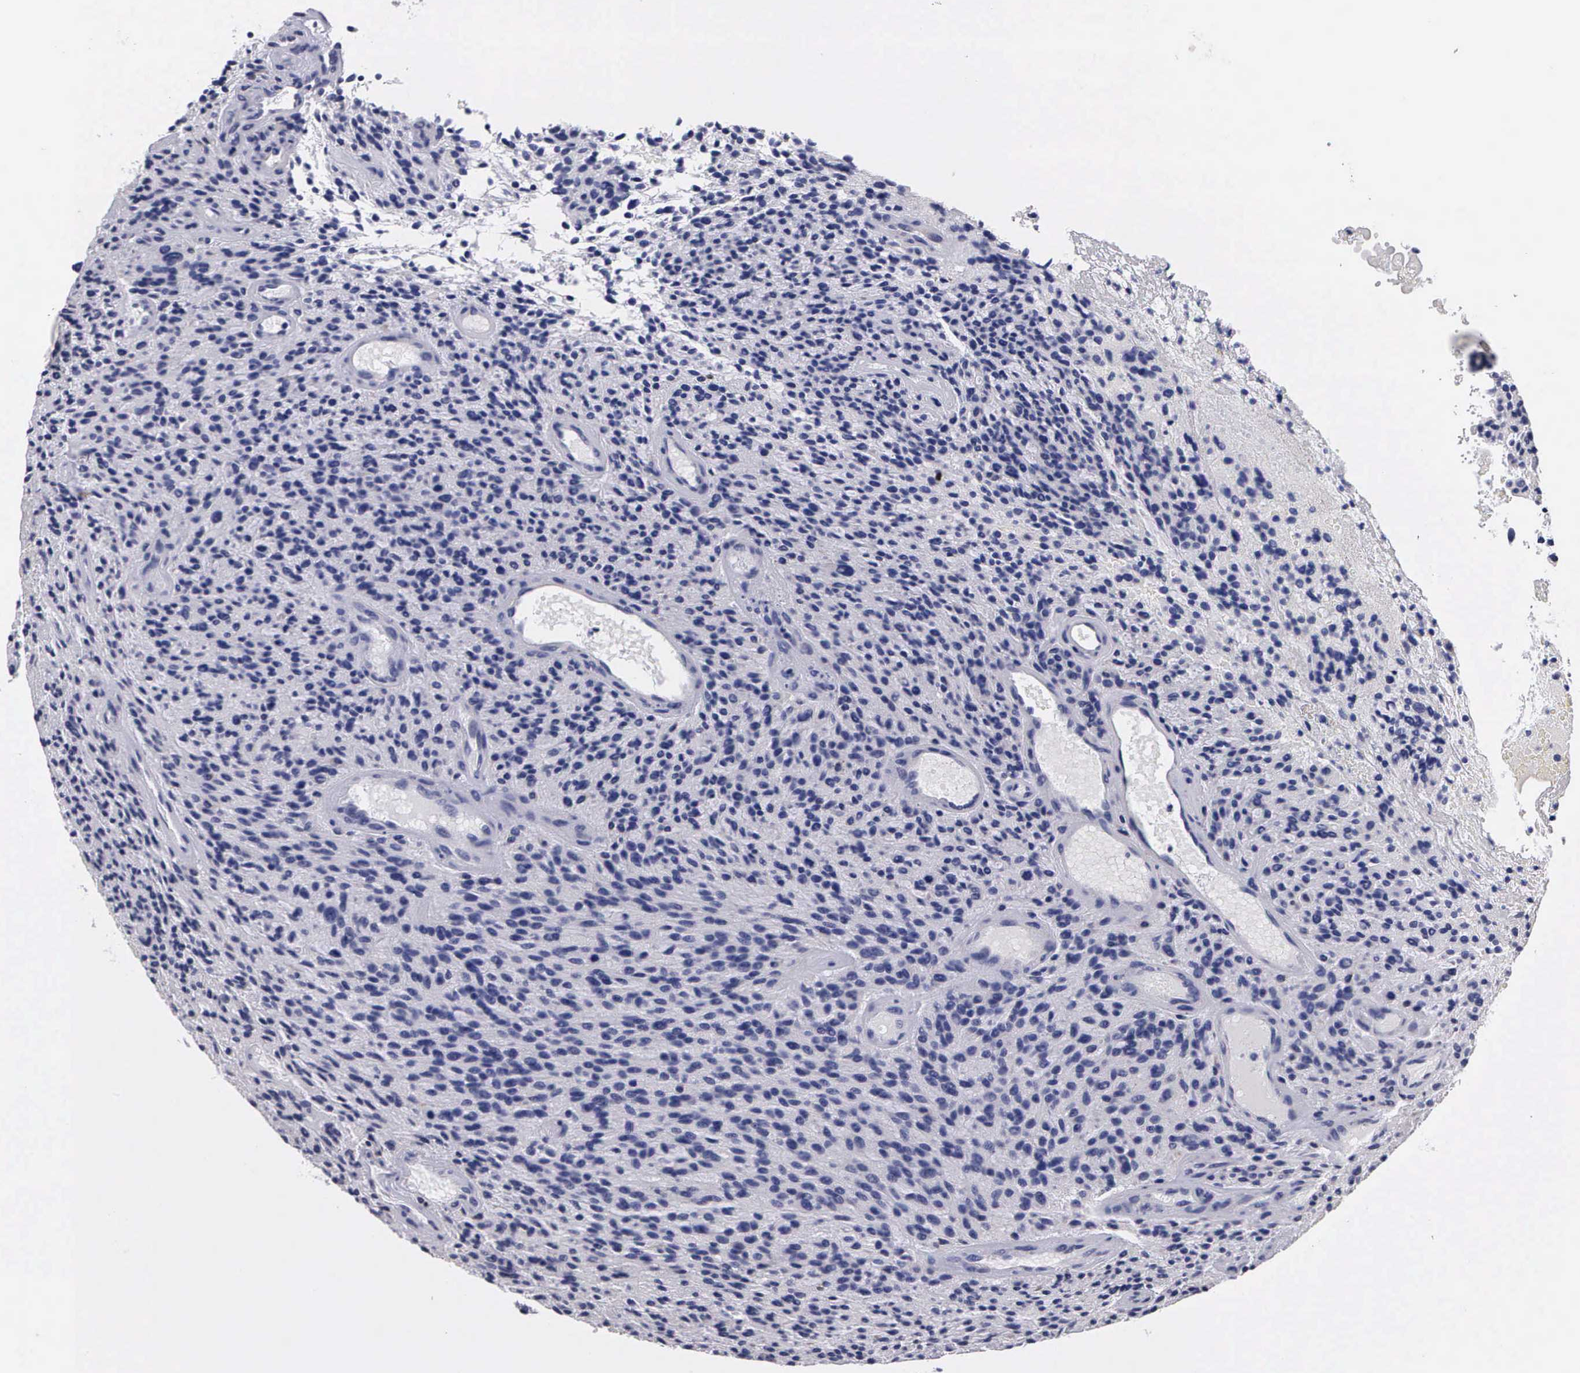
{"staining": {"intensity": "negative", "quantity": "none", "location": "none"}, "tissue": "glioma", "cell_type": "Tumor cells", "image_type": "cancer", "snomed": [{"axis": "morphology", "description": "Glioma, malignant, High grade"}, {"axis": "topography", "description": "Brain"}], "caption": "IHC of glioma displays no positivity in tumor cells.", "gene": "CRELD2", "patient": {"sex": "female", "age": 13}}